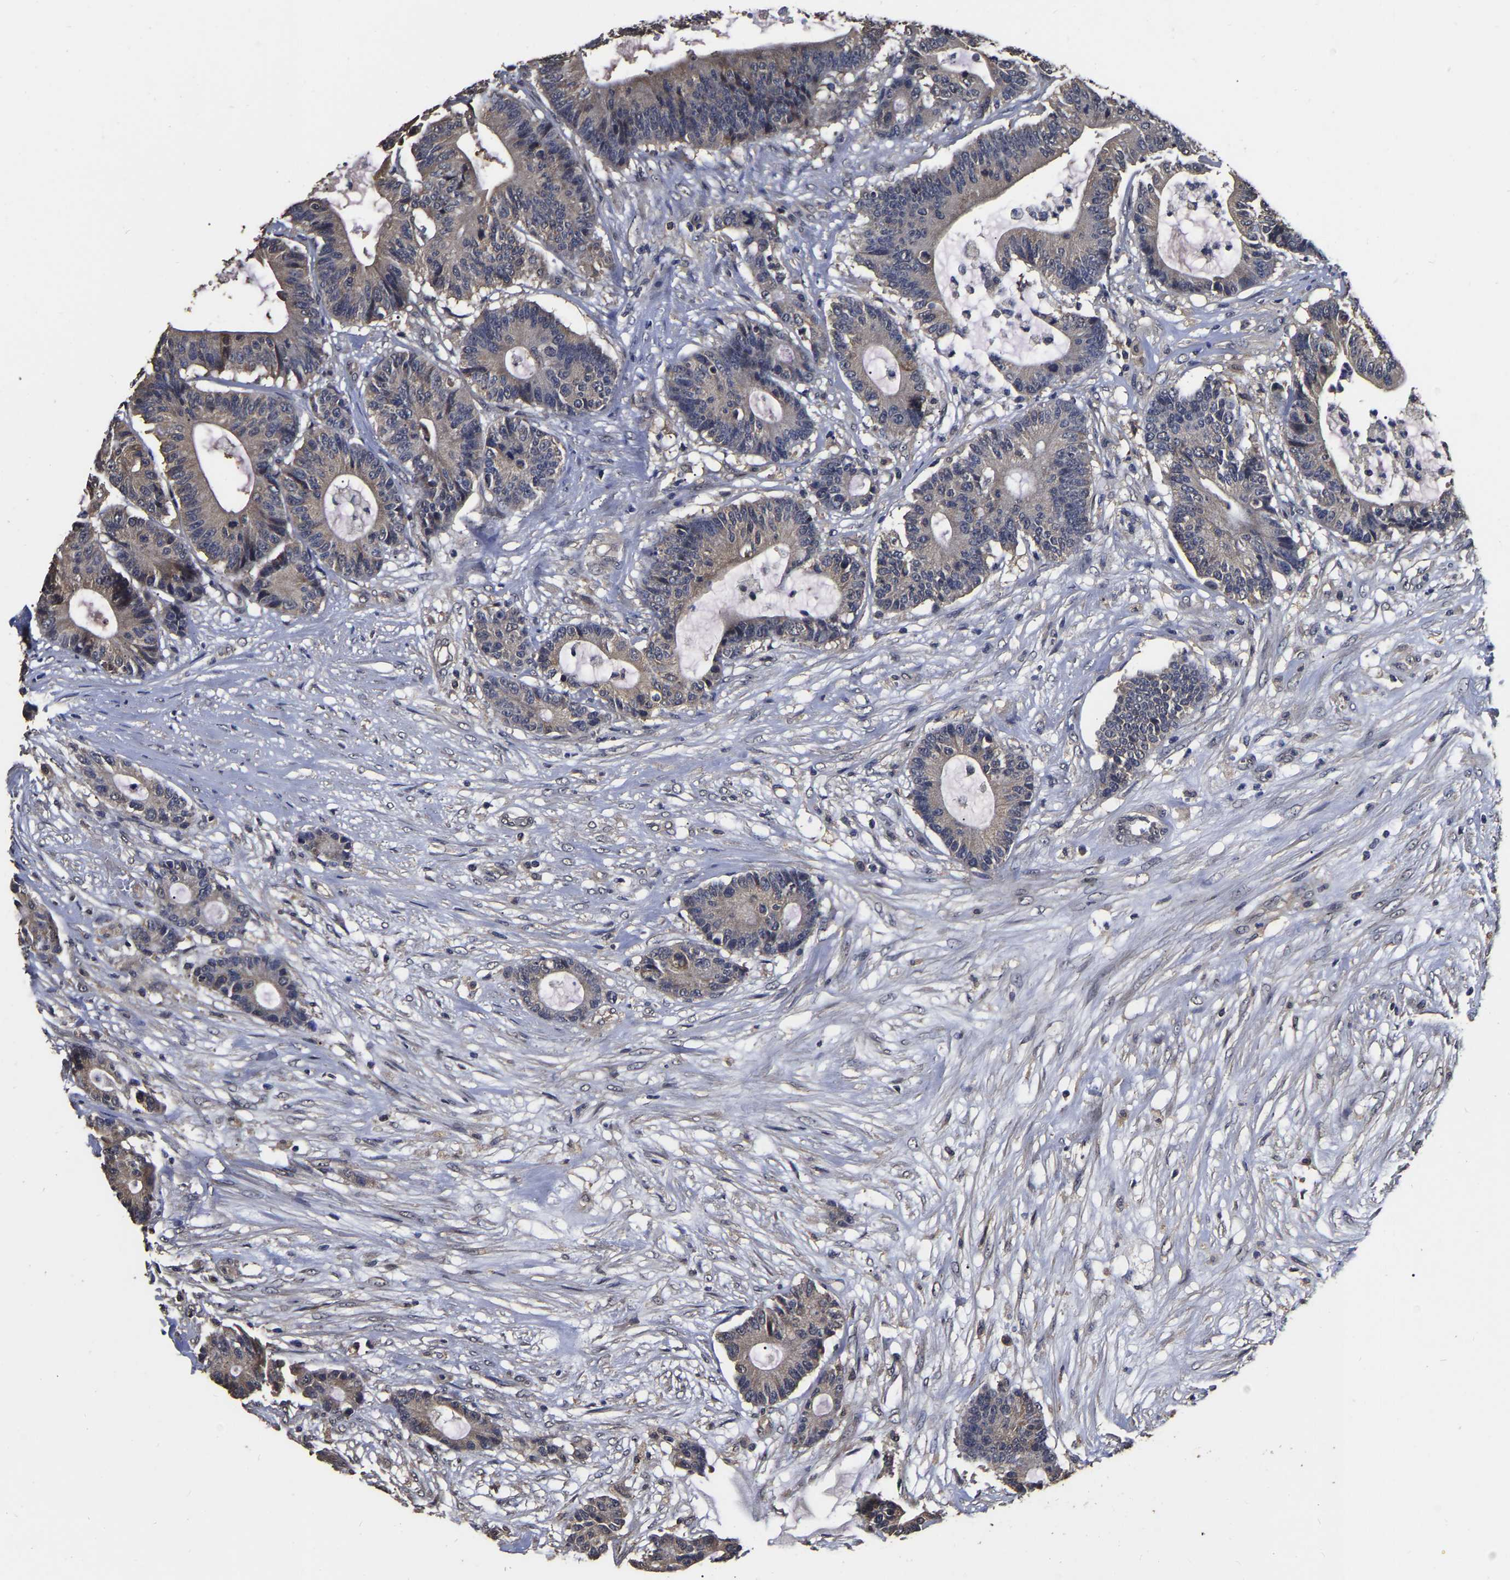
{"staining": {"intensity": "moderate", "quantity": ">75%", "location": "cytoplasmic/membranous"}, "tissue": "colorectal cancer", "cell_type": "Tumor cells", "image_type": "cancer", "snomed": [{"axis": "morphology", "description": "Adenocarcinoma, NOS"}, {"axis": "topography", "description": "Colon"}], "caption": "DAB (3,3'-diaminobenzidine) immunohistochemical staining of human adenocarcinoma (colorectal) displays moderate cytoplasmic/membranous protein expression in about >75% of tumor cells.", "gene": "STK32C", "patient": {"sex": "female", "age": 84}}